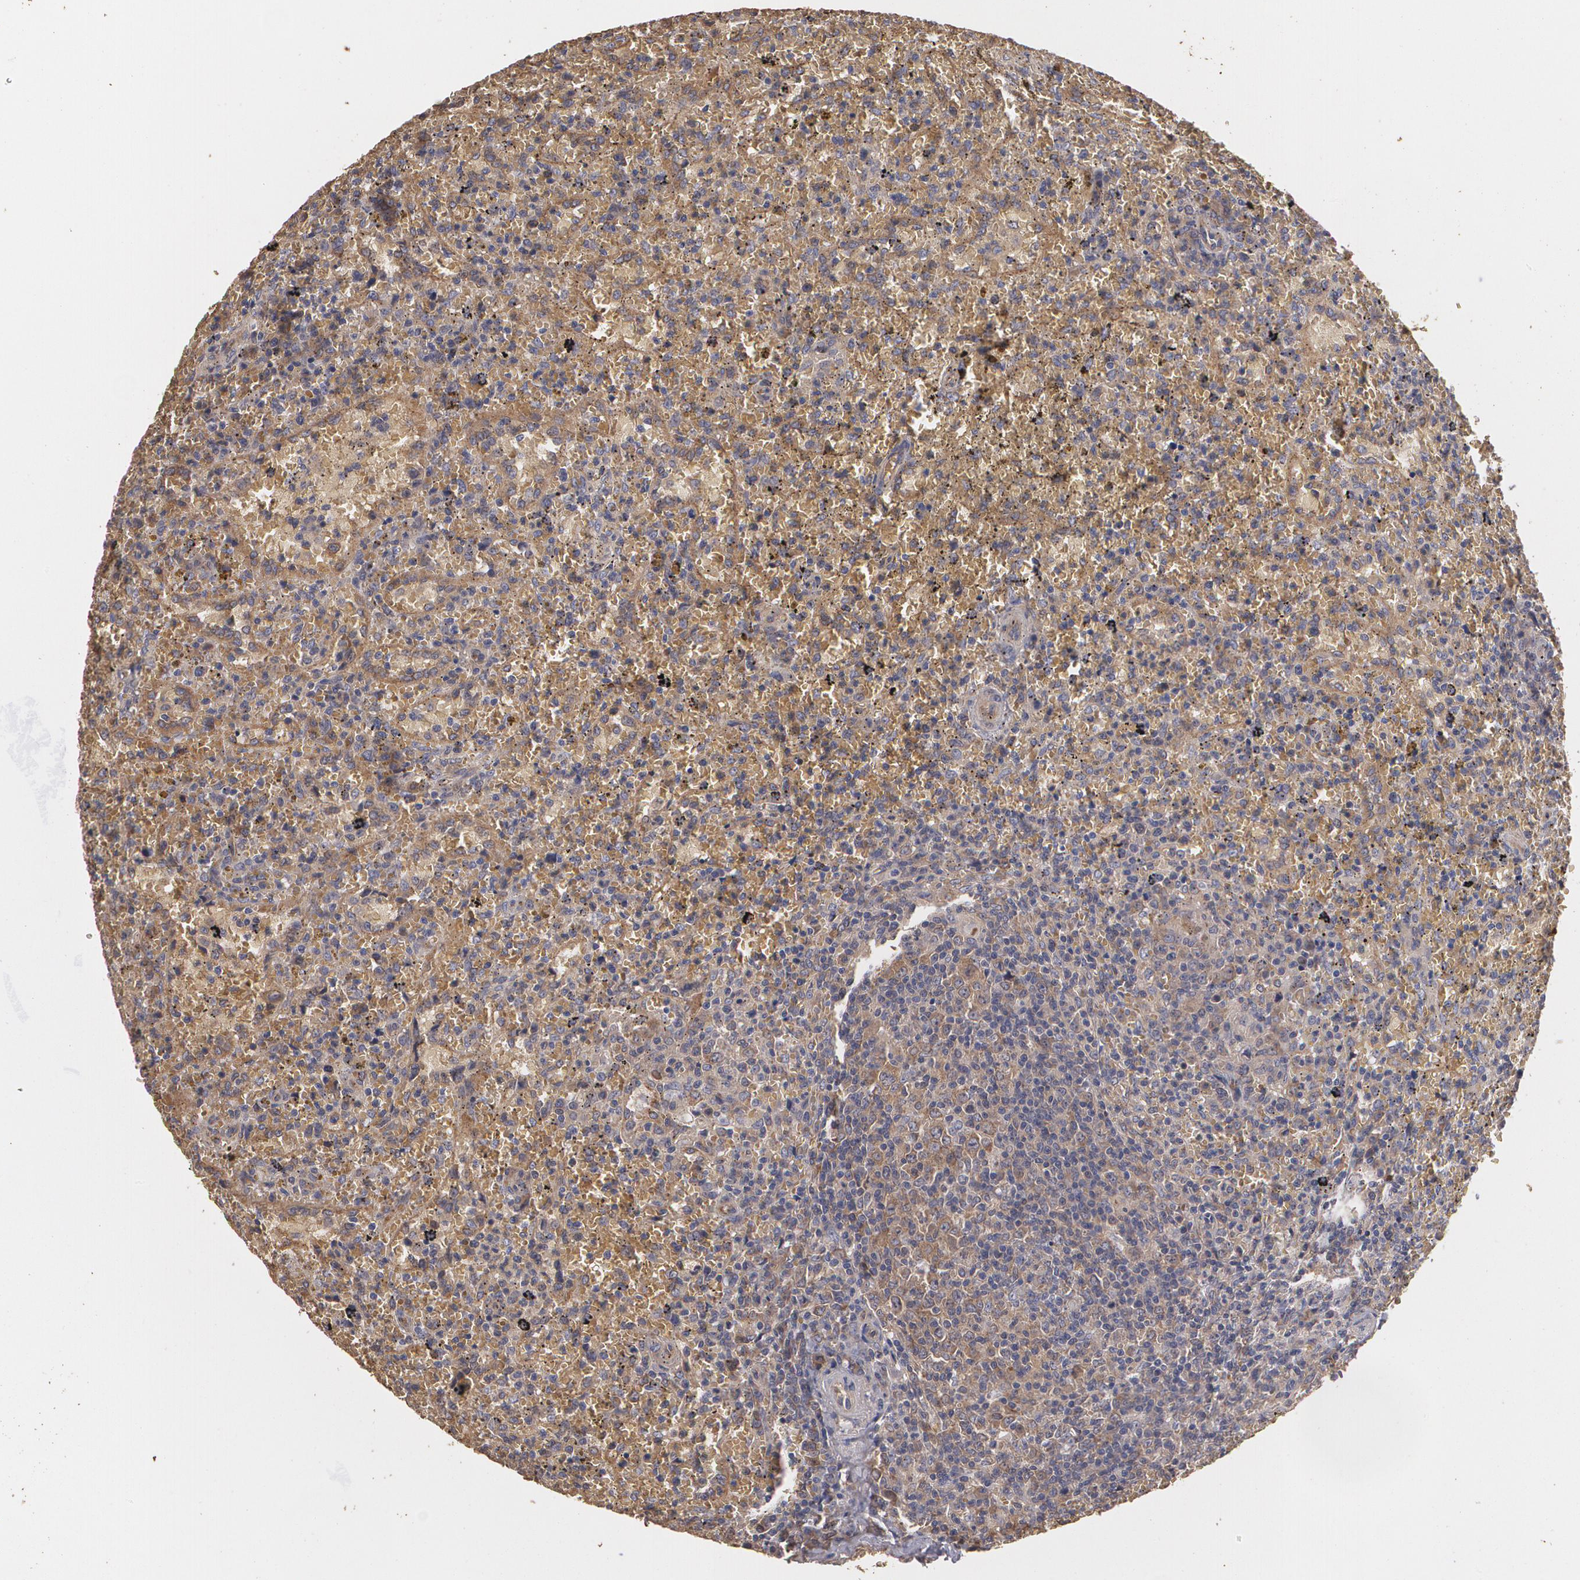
{"staining": {"intensity": "moderate", "quantity": "<25%", "location": "cytoplasmic/membranous"}, "tissue": "lymphoma", "cell_type": "Tumor cells", "image_type": "cancer", "snomed": [{"axis": "morphology", "description": "Malignant lymphoma, non-Hodgkin's type, High grade"}, {"axis": "topography", "description": "Spleen"}, {"axis": "topography", "description": "Lymph node"}], "caption": "IHC of malignant lymphoma, non-Hodgkin's type (high-grade) displays low levels of moderate cytoplasmic/membranous positivity in about <25% of tumor cells.", "gene": "PON1", "patient": {"sex": "female", "age": 70}}